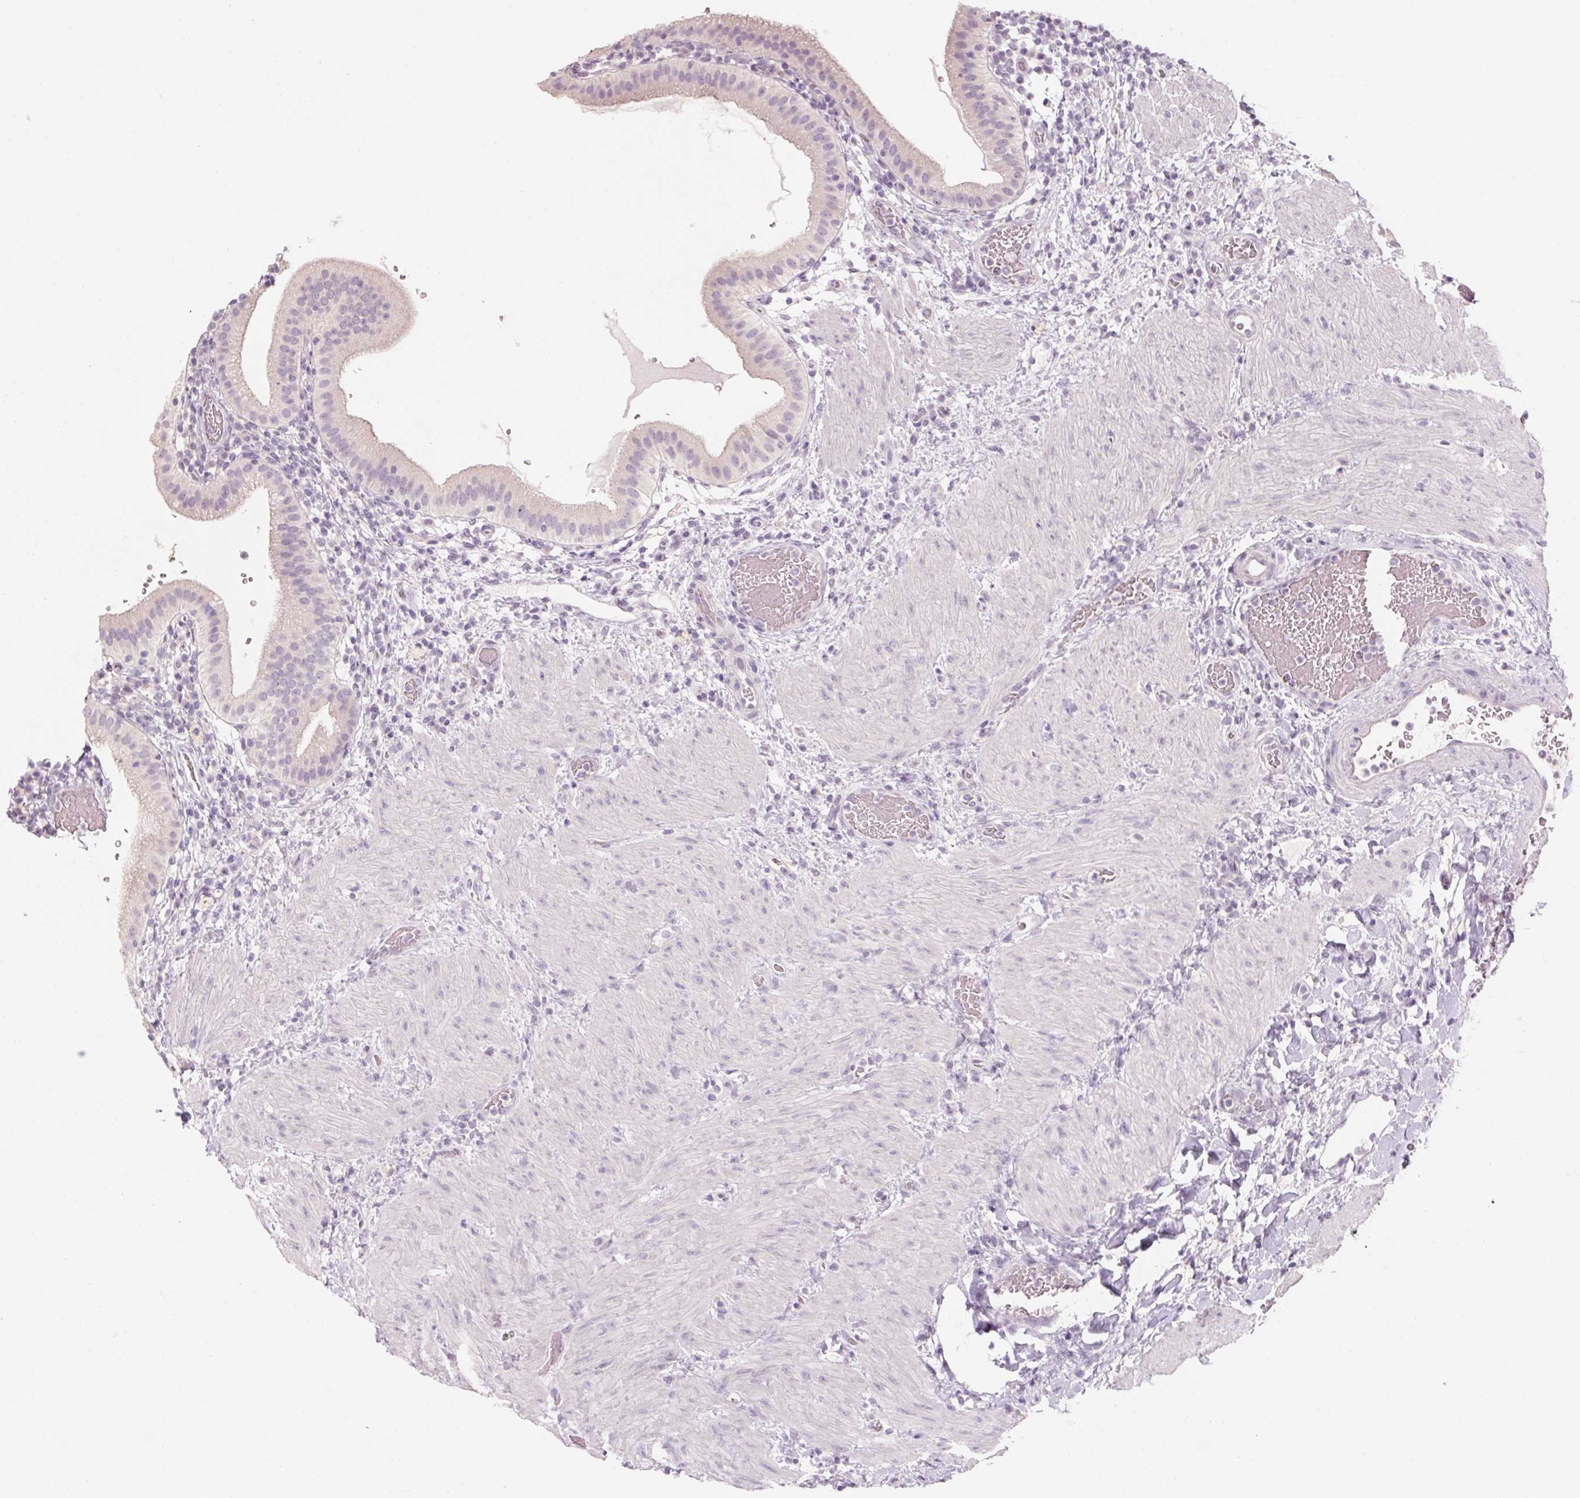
{"staining": {"intensity": "weak", "quantity": "25%-75%", "location": "cytoplasmic/membranous"}, "tissue": "gallbladder", "cell_type": "Glandular cells", "image_type": "normal", "snomed": [{"axis": "morphology", "description": "Normal tissue, NOS"}, {"axis": "topography", "description": "Gallbladder"}], "caption": "IHC staining of unremarkable gallbladder, which reveals low levels of weak cytoplasmic/membranous expression in about 25%-75% of glandular cells indicating weak cytoplasmic/membranous protein staining. The staining was performed using DAB (brown) for protein detection and nuclei were counterstained in hematoxylin (blue).", "gene": "POU1F1", "patient": {"sex": "male", "age": 26}}